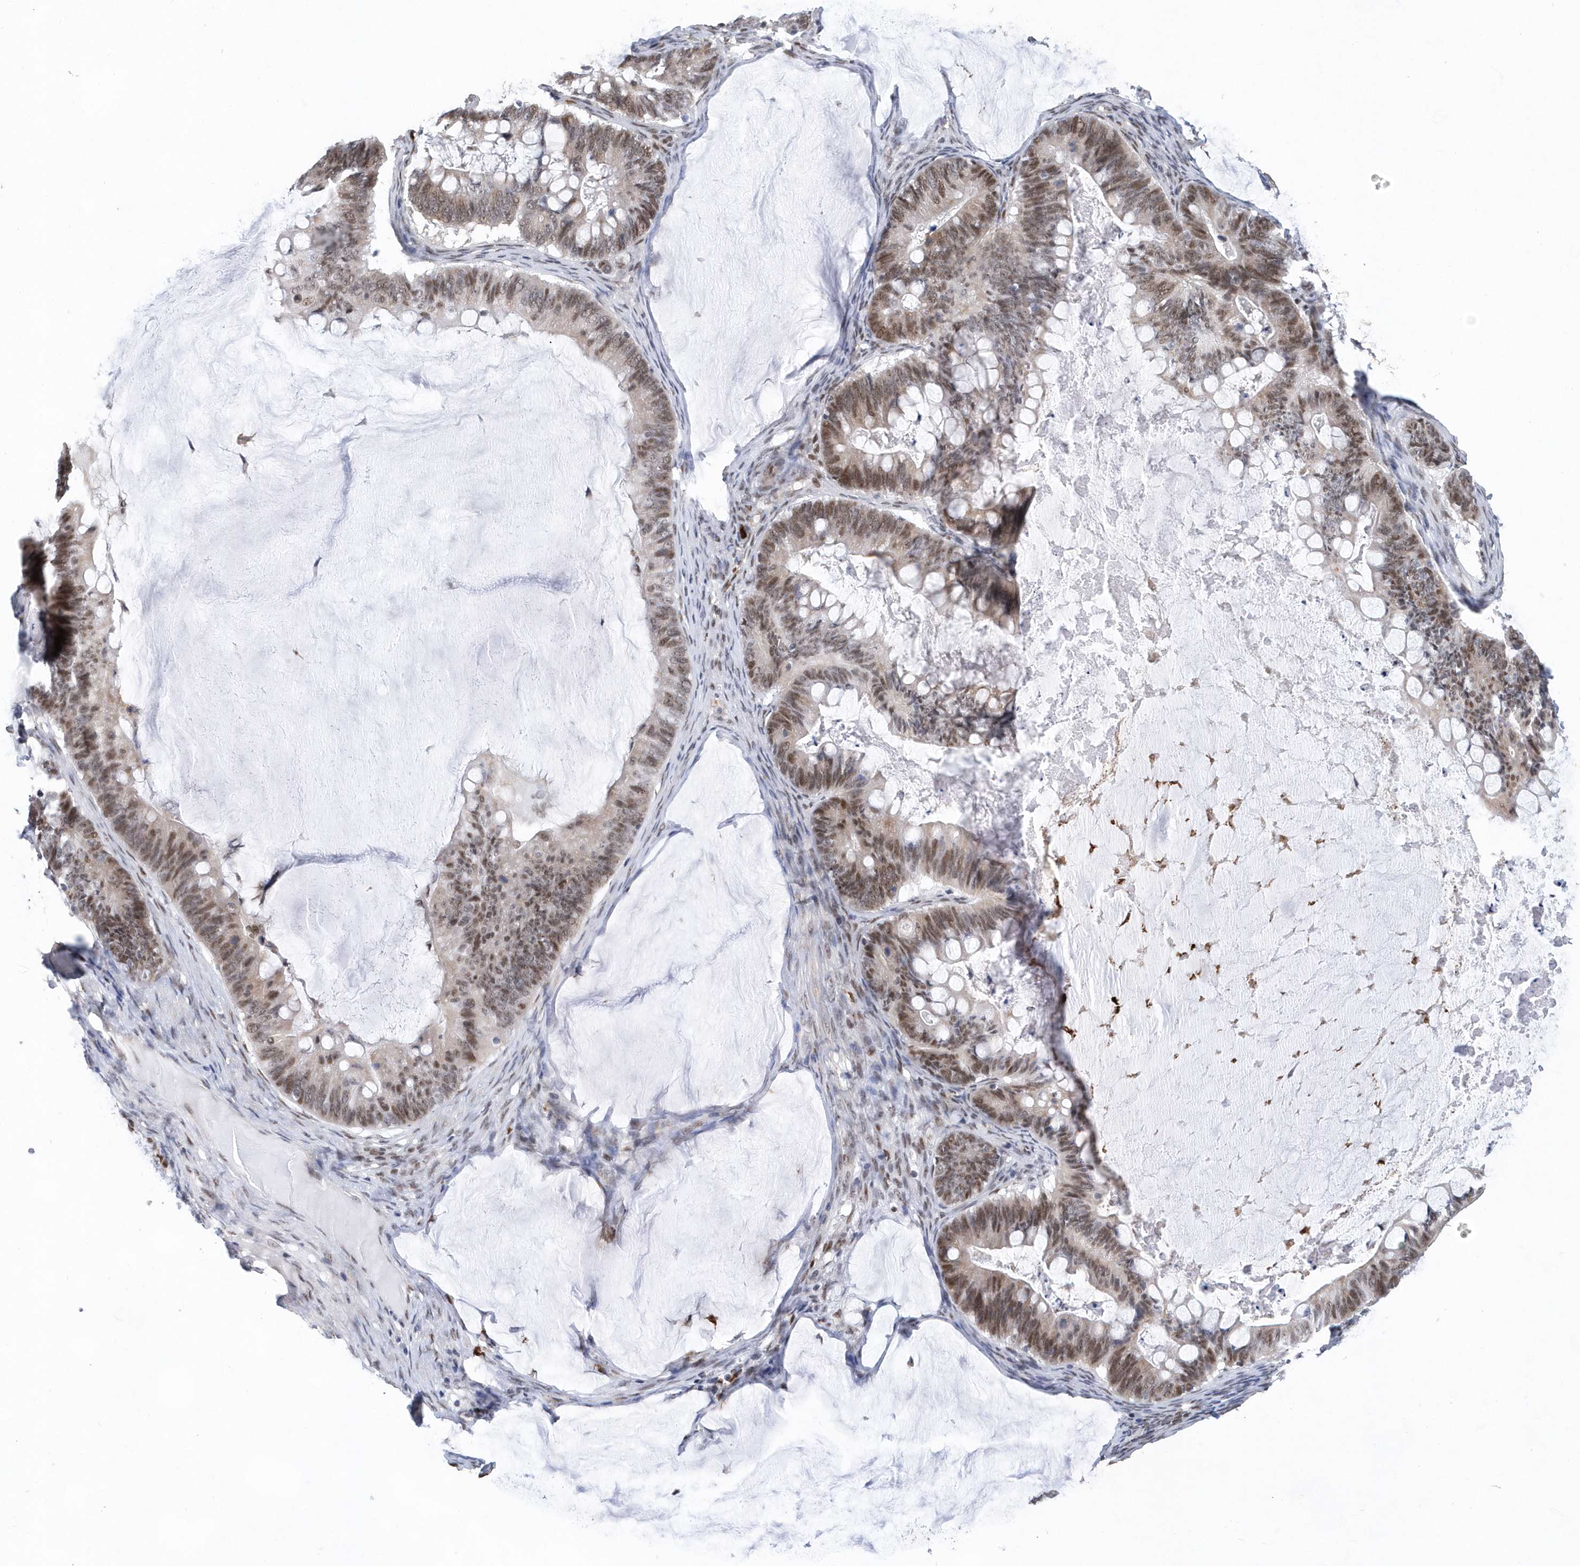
{"staining": {"intensity": "moderate", "quantity": ">75%", "location": "nuclear"}, "tissue": "ovarian cancer", "cell_type": "Tumor cells", "image_type": "cancer", "snomed": [{"axis": "morphology", "description": "Cystadenocarcinoma, mucinous, NOS"}, {"axis": "topography", "description": "Ovary"}], "caption": "Tumor cells display medium levels of moderate nuclear staining in about >75% of cells in human mucinous cystadenocarcinoma (ovarian).", "gene": "RPP30", "patient": {"sex": "female", "age": 61}}